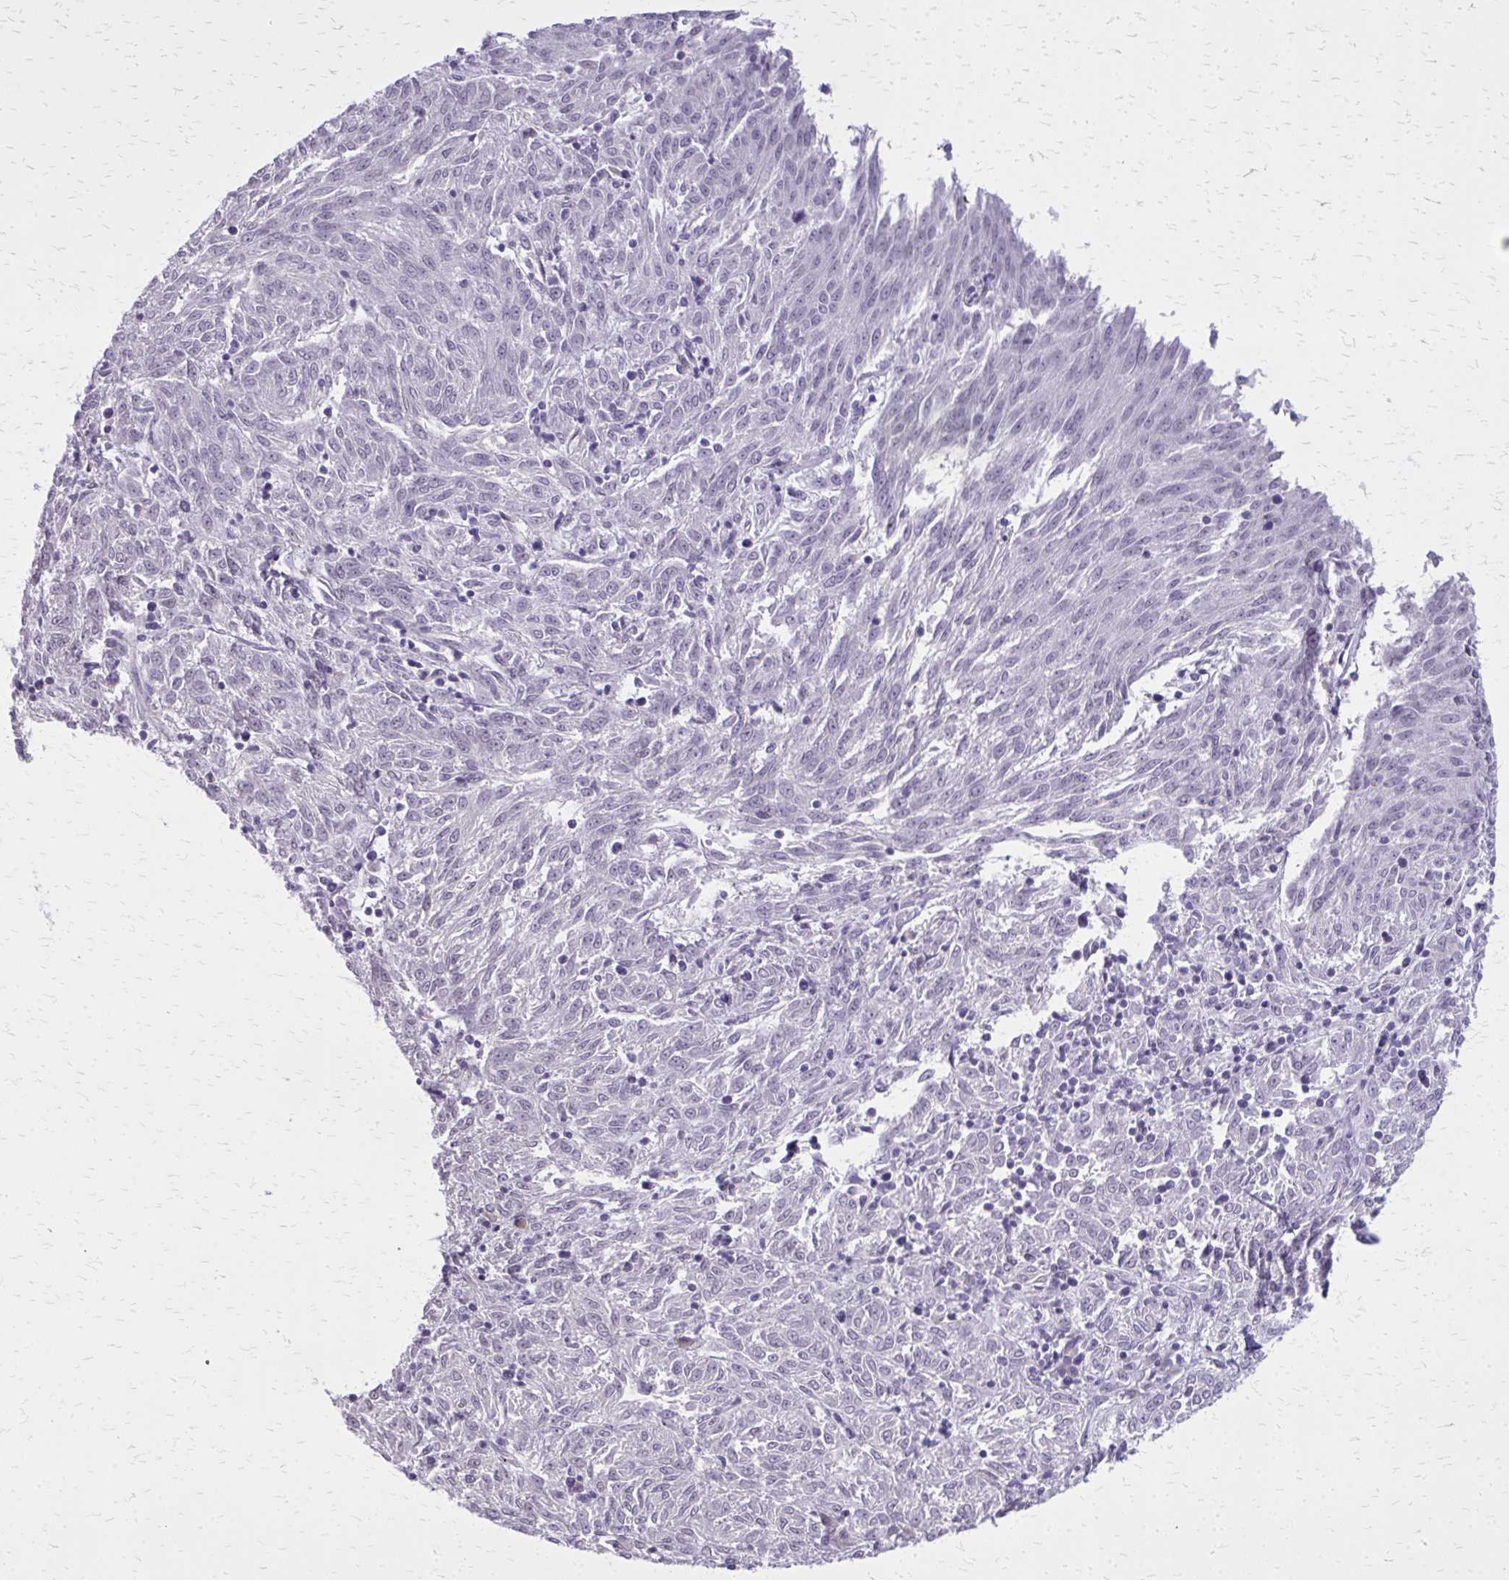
{"staining": {"intensity": "negative", "quantity": "none", "location": "none"}, "tissue": "melanoma", "cell_type": "Tumor cells", "image_type": "cancer", "snomed": [{"axis": "morphology", "description": "Malignant melanoma, NOS"}, {"axis": "topography", "description": "Skin"}], "caption": "Human malignant melanoma stained for a protein using immunohistochemistry (IHC) displays no expression in tumor cells.", "gene": "PLCB1", "patient": {"sex": "female", "age": 72}}